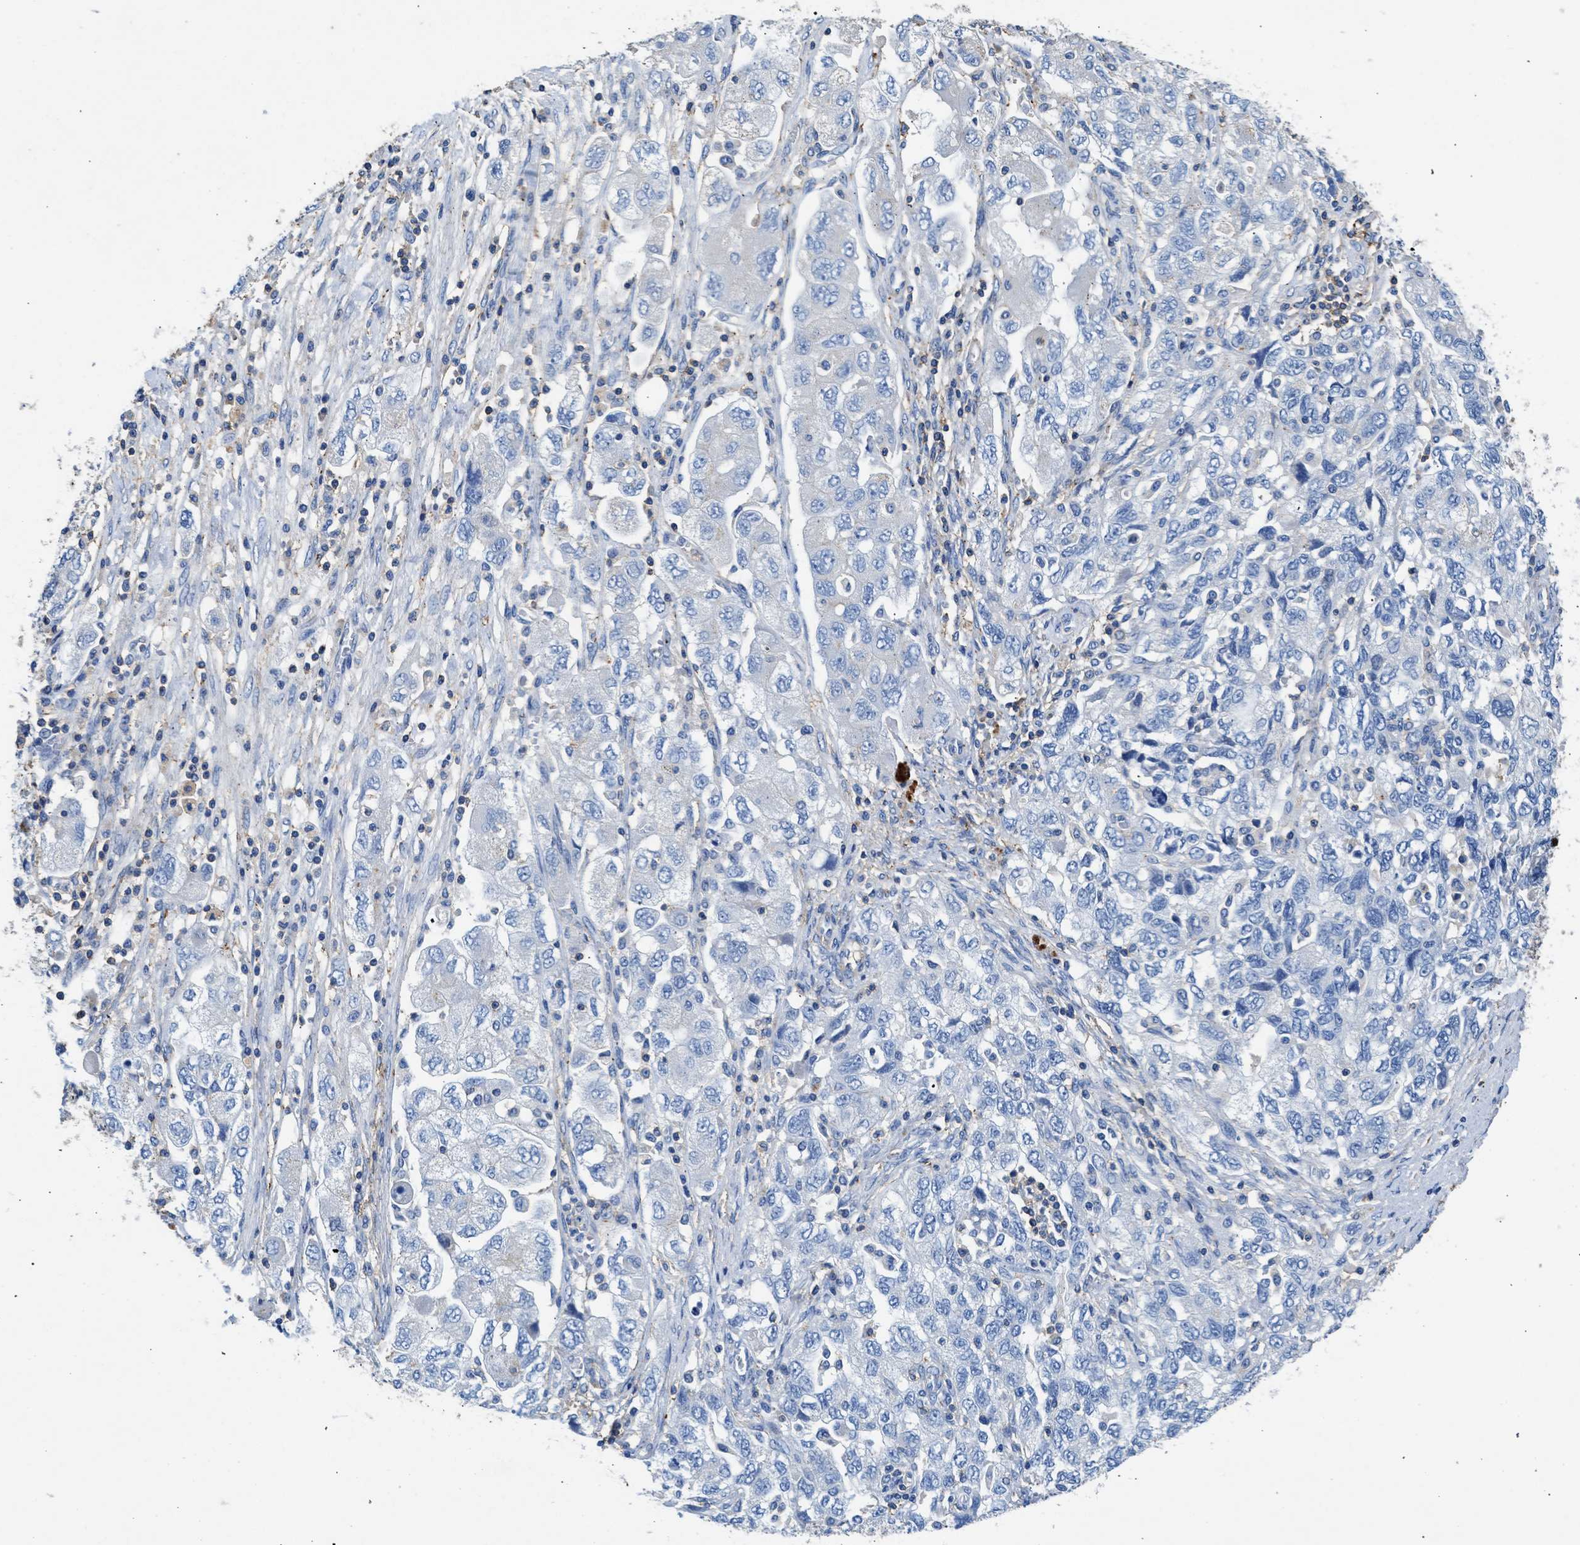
{"staining": {"intensity": "negative", "quantity": "none", "location": "none"}, "tissue": "ovarian cancer", "cell_type": "Tumor cells", "image_type": "cancer", "snomed": [{"axis": "morphology", "description": "Carcinoma, NOS"}, {"axis": "morphology", "description": "Cystadenocarcinoma, serous, NOS"}, {"axis": "topography", "description": "Ovary"}], "caption": "A micrograph of ovarian carcinoma stained for a protein reveals no brown staining in tumor cells. (Stains: DAB (3,3'-diaminobenzidine) immunohistochemistry (IHC) with hematoxylin counter stain, Microscopy: brightfield microscopy at high magnification).", "gene": "KCNQ4", "patient": {"sex": "female", "age": 69}}